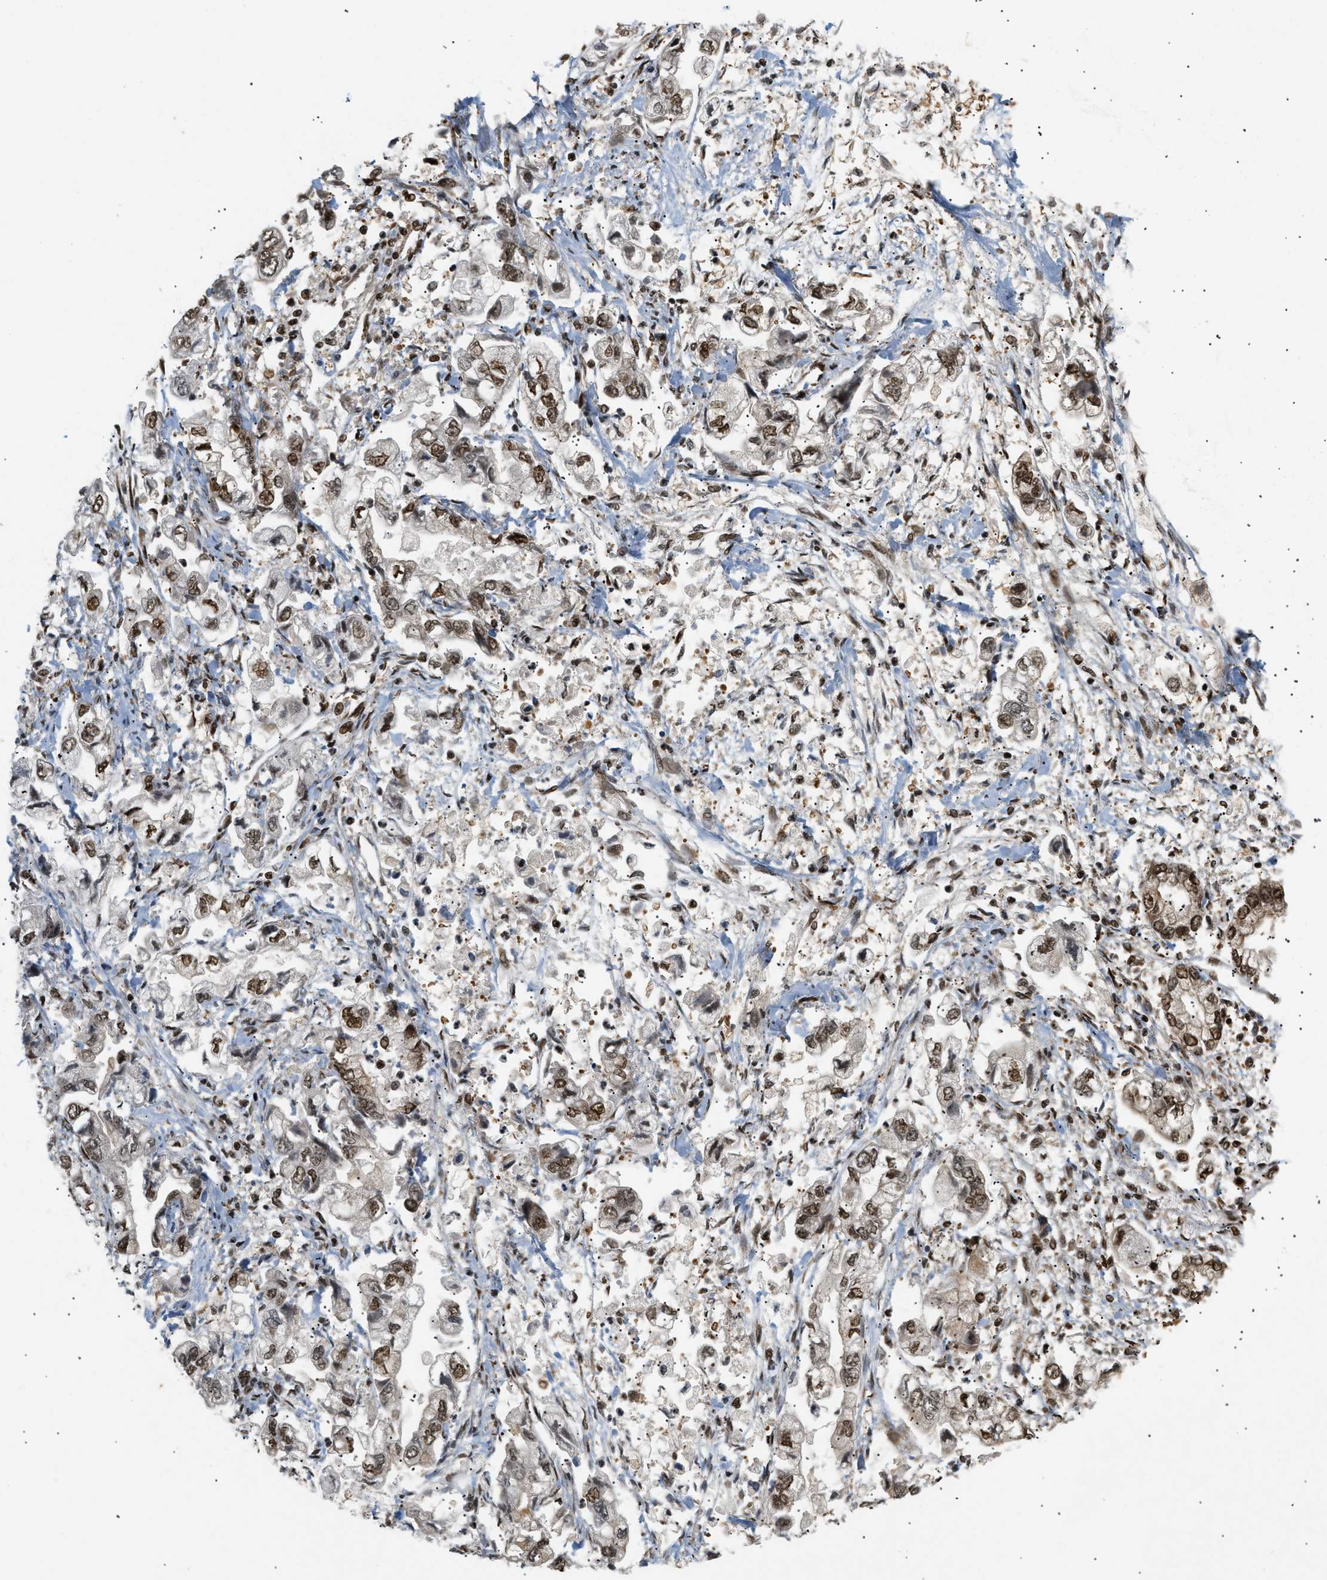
{"staining": {"intensity": "moderate", "quantity": "25%-75%", "location": "nuclear"}, "tissue": "stomach cancer", "cell_type": "Tumor cells", "image_type": "cancer", "snomed": [{"axis": "morphology", "description": "Normal tissue, NOS"}, {"axis": "morphology", "description": "Adenocarcinoma, NOS"}, {"axis": "topography", "description": "Stomach"}], "caption": "Protein staining shows moderate nuclear positivity in approximately 25%-75% of tumor cells in stomach cancer.", "gene": "RBM5", "patient": {"sex": "male", "age": 62}}